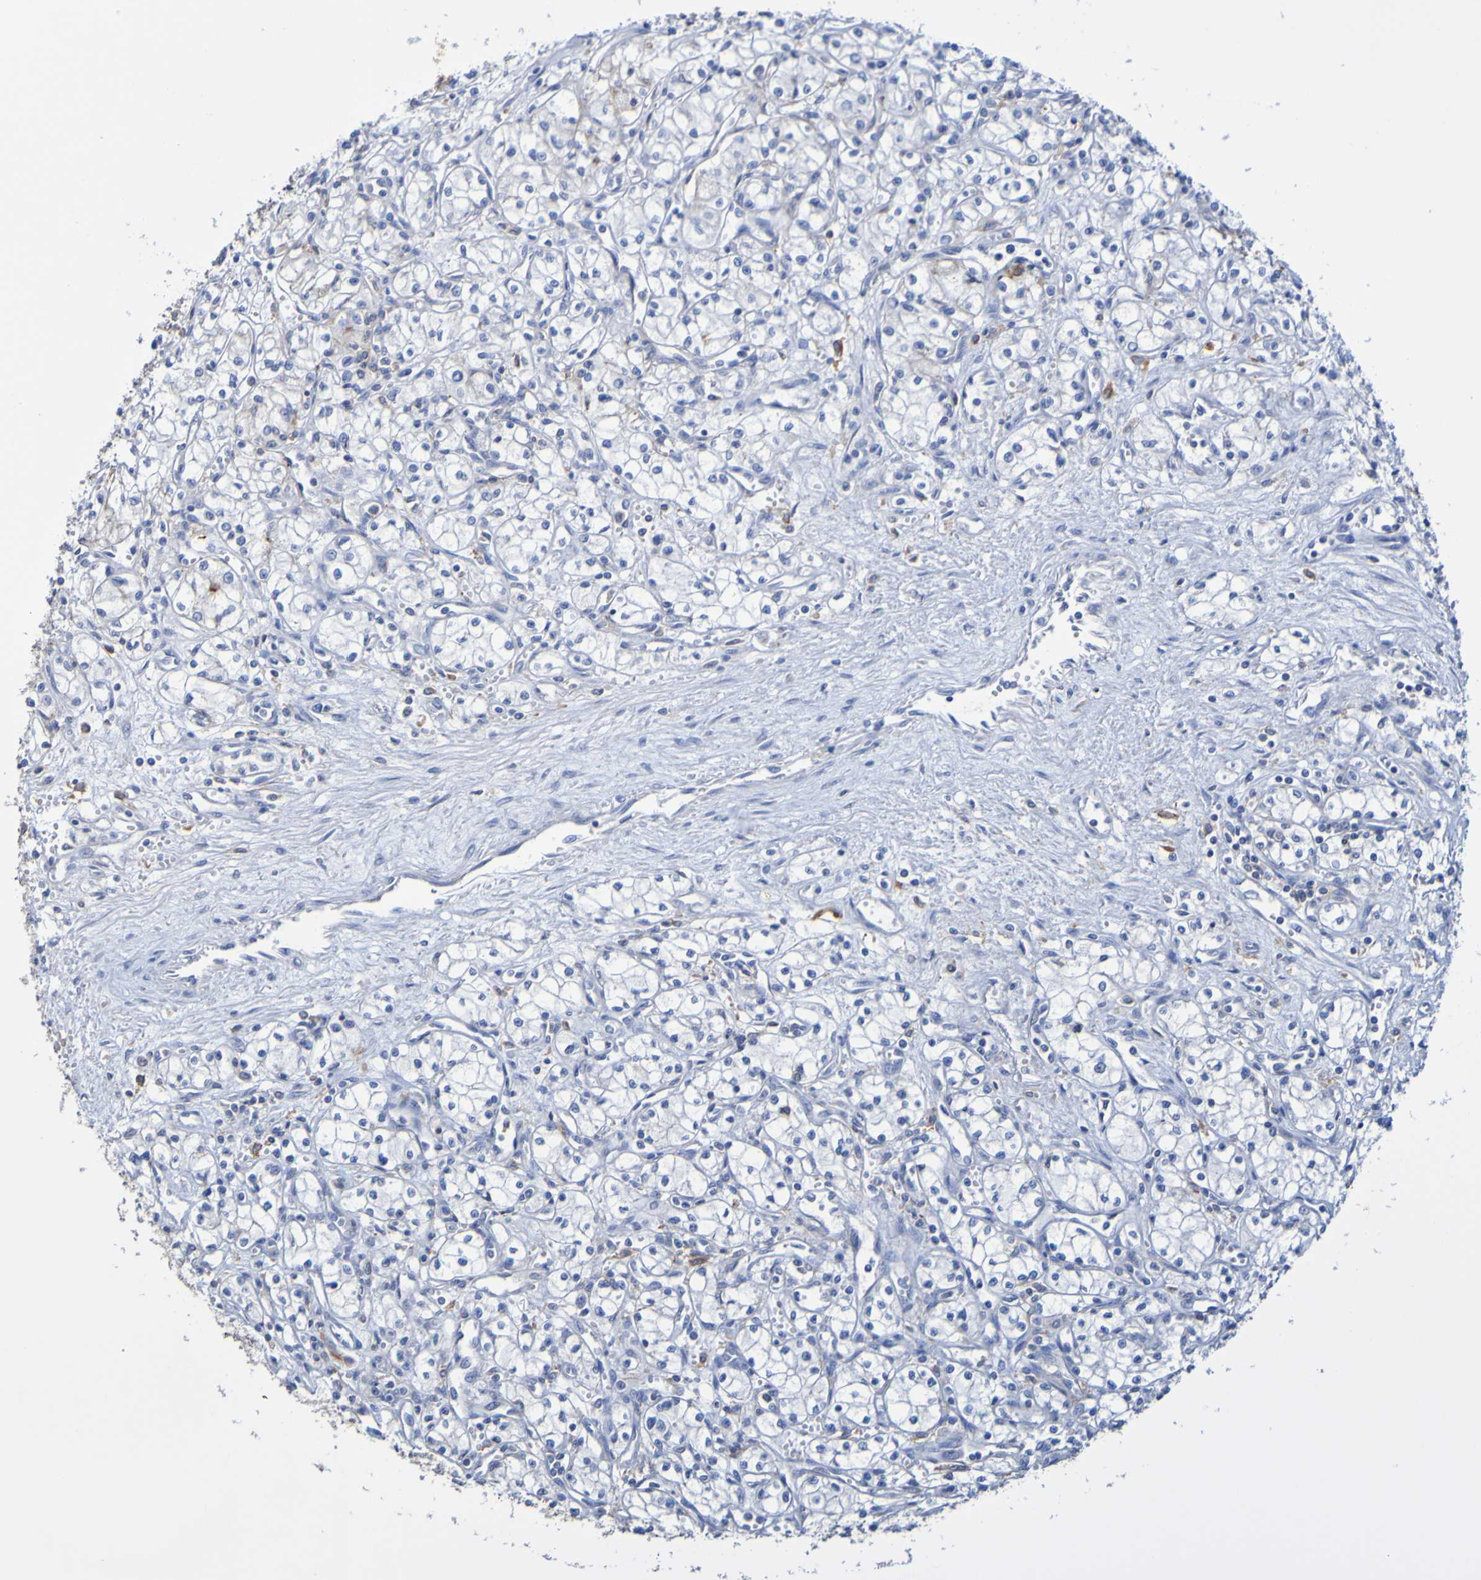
{"staining": {"intensity": "negative", "quantity": "none", "location": "none"}, "tissue": "renal cancer", "cell_type": "Tumor cells", "image_type": "cancer", "snomed": [{"axis": "morphology", "description": "Normal tissue, NOS"}, {"axis": "morphology", "description": "Adenocarcinoma, NOS"}, {"axis": "topography", "description": "Kidney"}], "caption": "High magnification brightfield microscopy of renal cancer stained with DAB (3,3'-diaminobenzidine) (brown) and counterstained with hematoxylin (blue): tumor cells show no significant positivity.", "gene": "SLC3A2", "patient": {"sex": "male", "age": 59}}